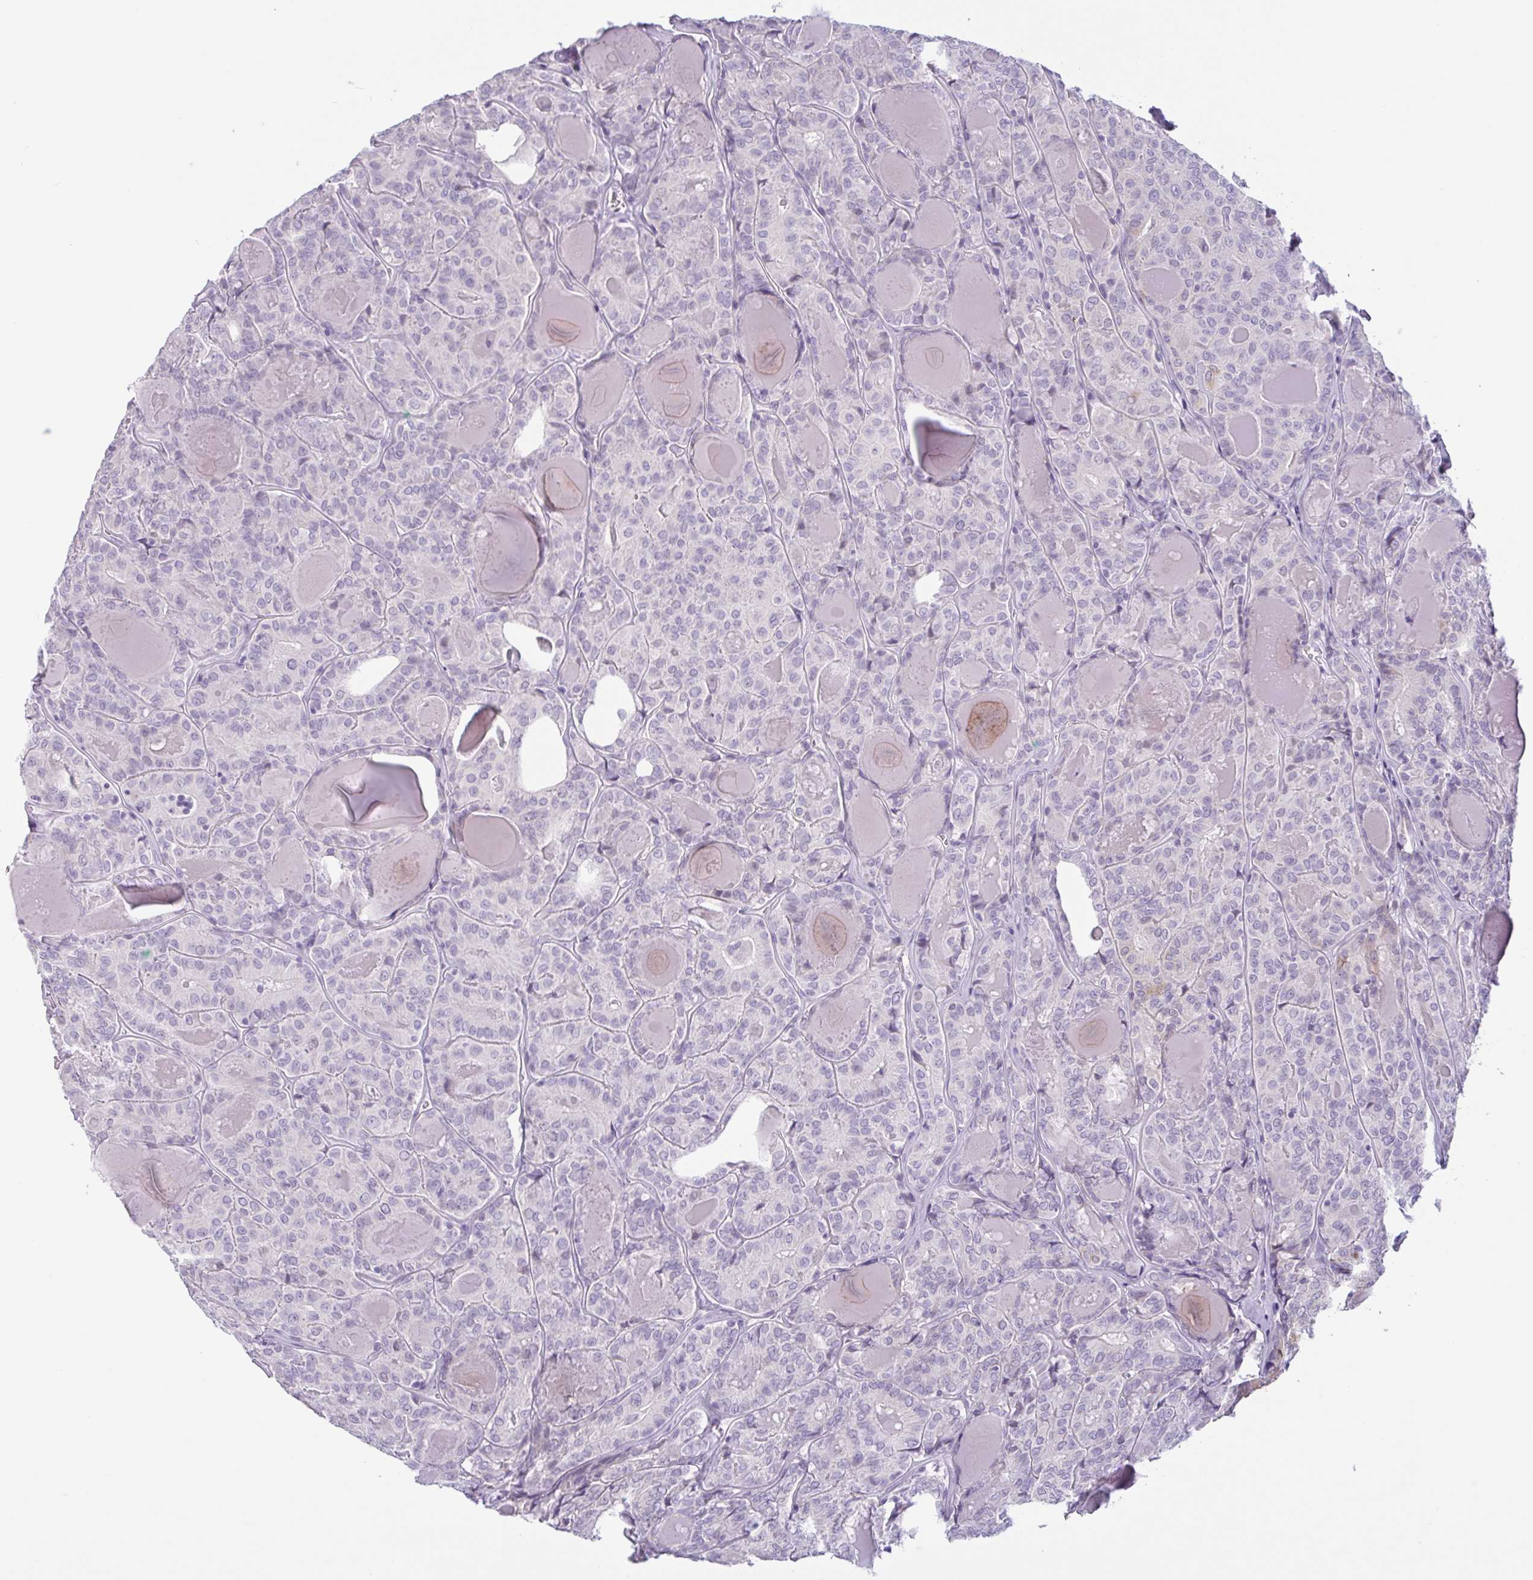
{"staining": {"intensity": "negative", "quantity": "none", "location": "none"}, "tissue": "thyroid cancer", "cell_type": "Tumor cells", "image_type": "cancer", "snomed": [{"axis": "morphology", "description": "Papillary adenocarcinoma, NOS"}, {"axis": "topography", "description": "Thyroid gland"}], "caption": "This is an IHC micrograph of human thyroid papillary adenocarcinoma. There is no staining in tumor cells.", "gene": "CTSE", "patient": {"sex": "female", "age": 72}}